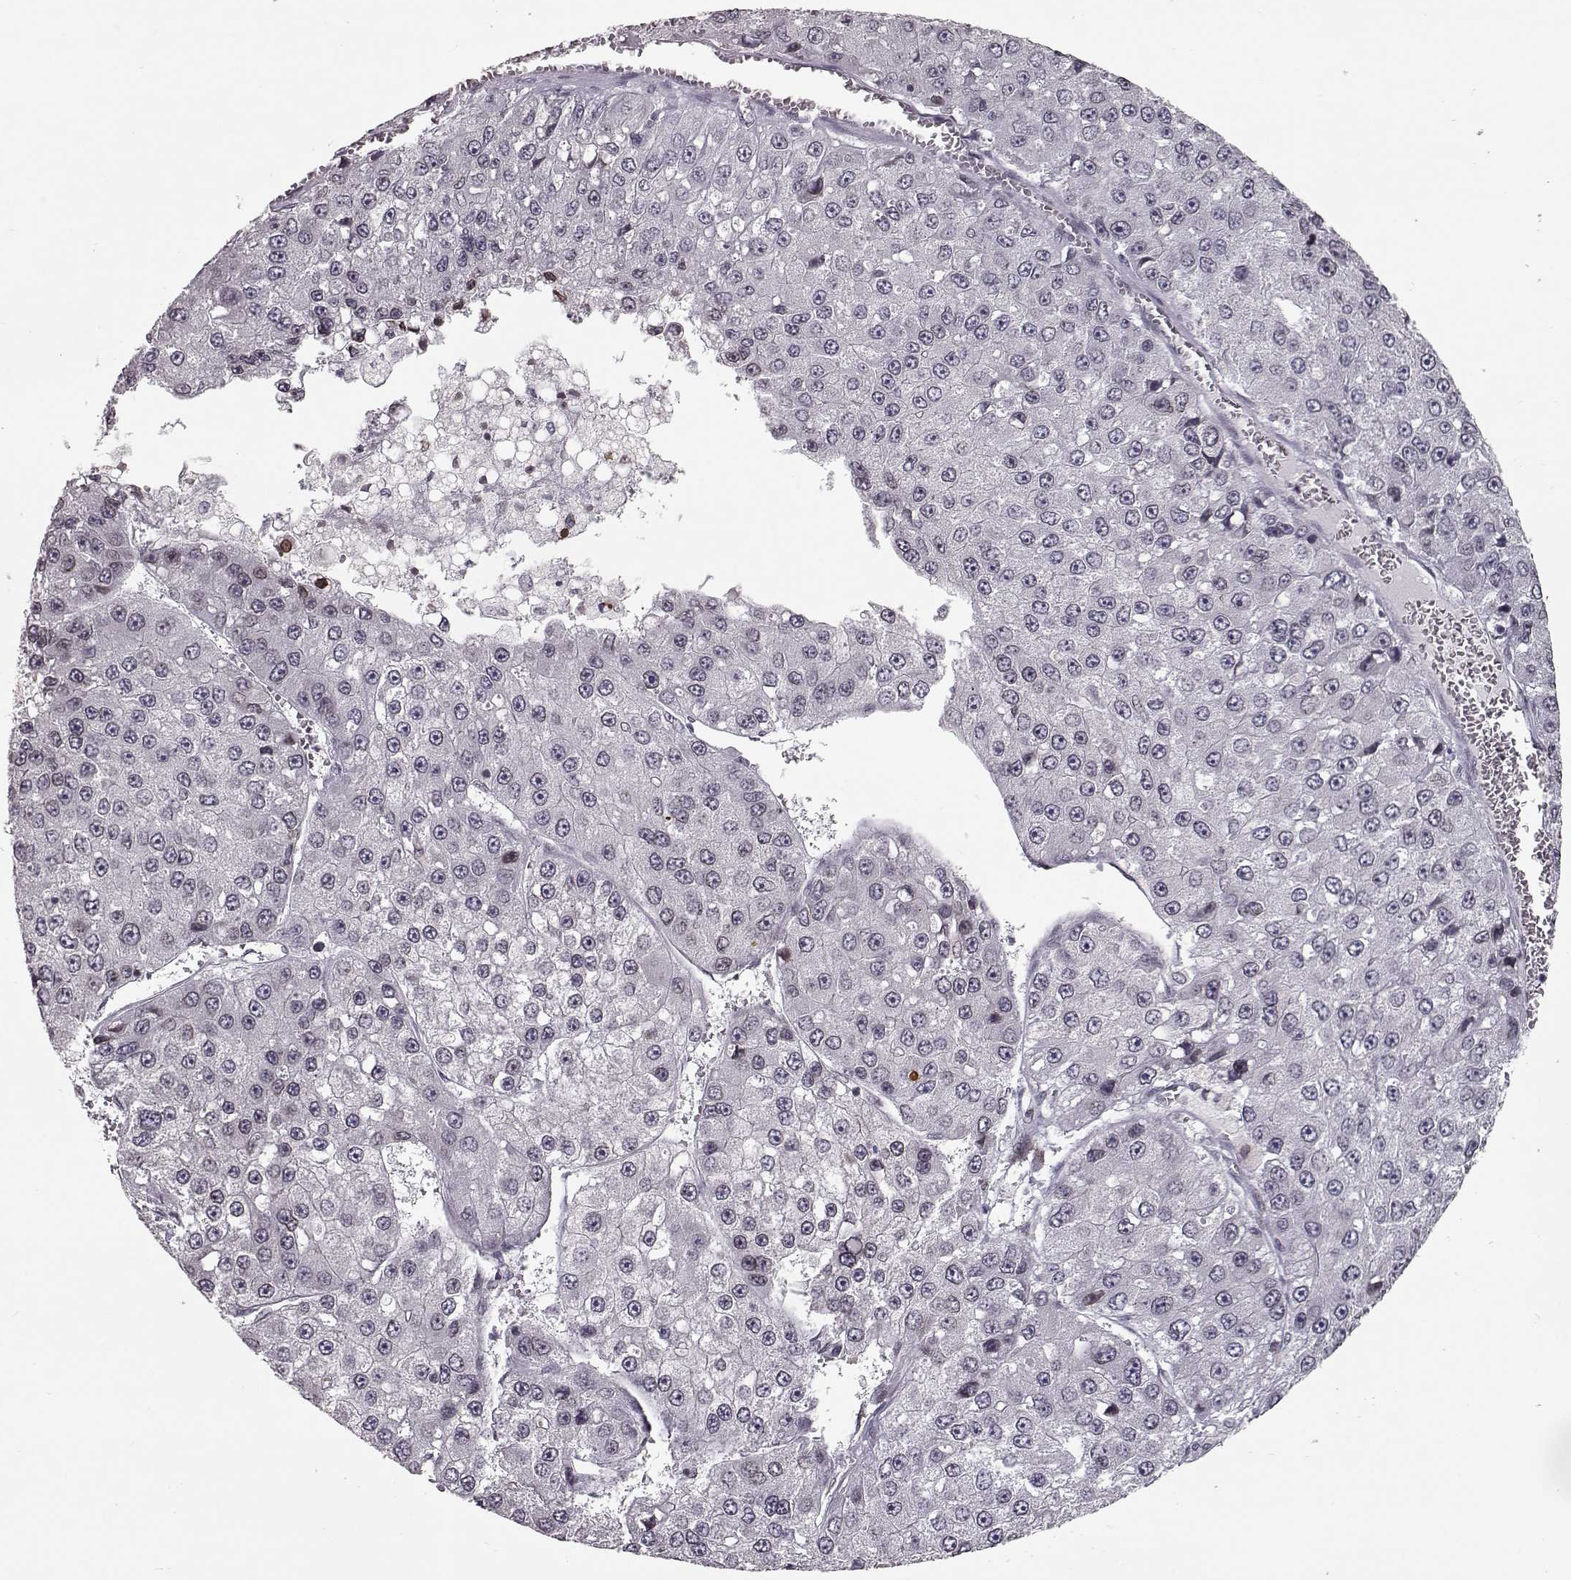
{"staining": {"intensity": "negative", "quantity": "none", "location": "none"}, "tissue": "liver cancer", "cell_type": "Tumor cells", "image_type": "cancer", "snomed": [{"axis": "morphology", "description": "Carcinoma, Hepatocellular, NOS"}, {"axis": "topography", "description": "Liver"}], "caption": "The immunohistochemistry micrograph has no significant expression in tumor cells of hepatocellular carcinoma (liver) tissue.", "gene": "NUP37", "patient": {"sex": "female", "age": 73}}